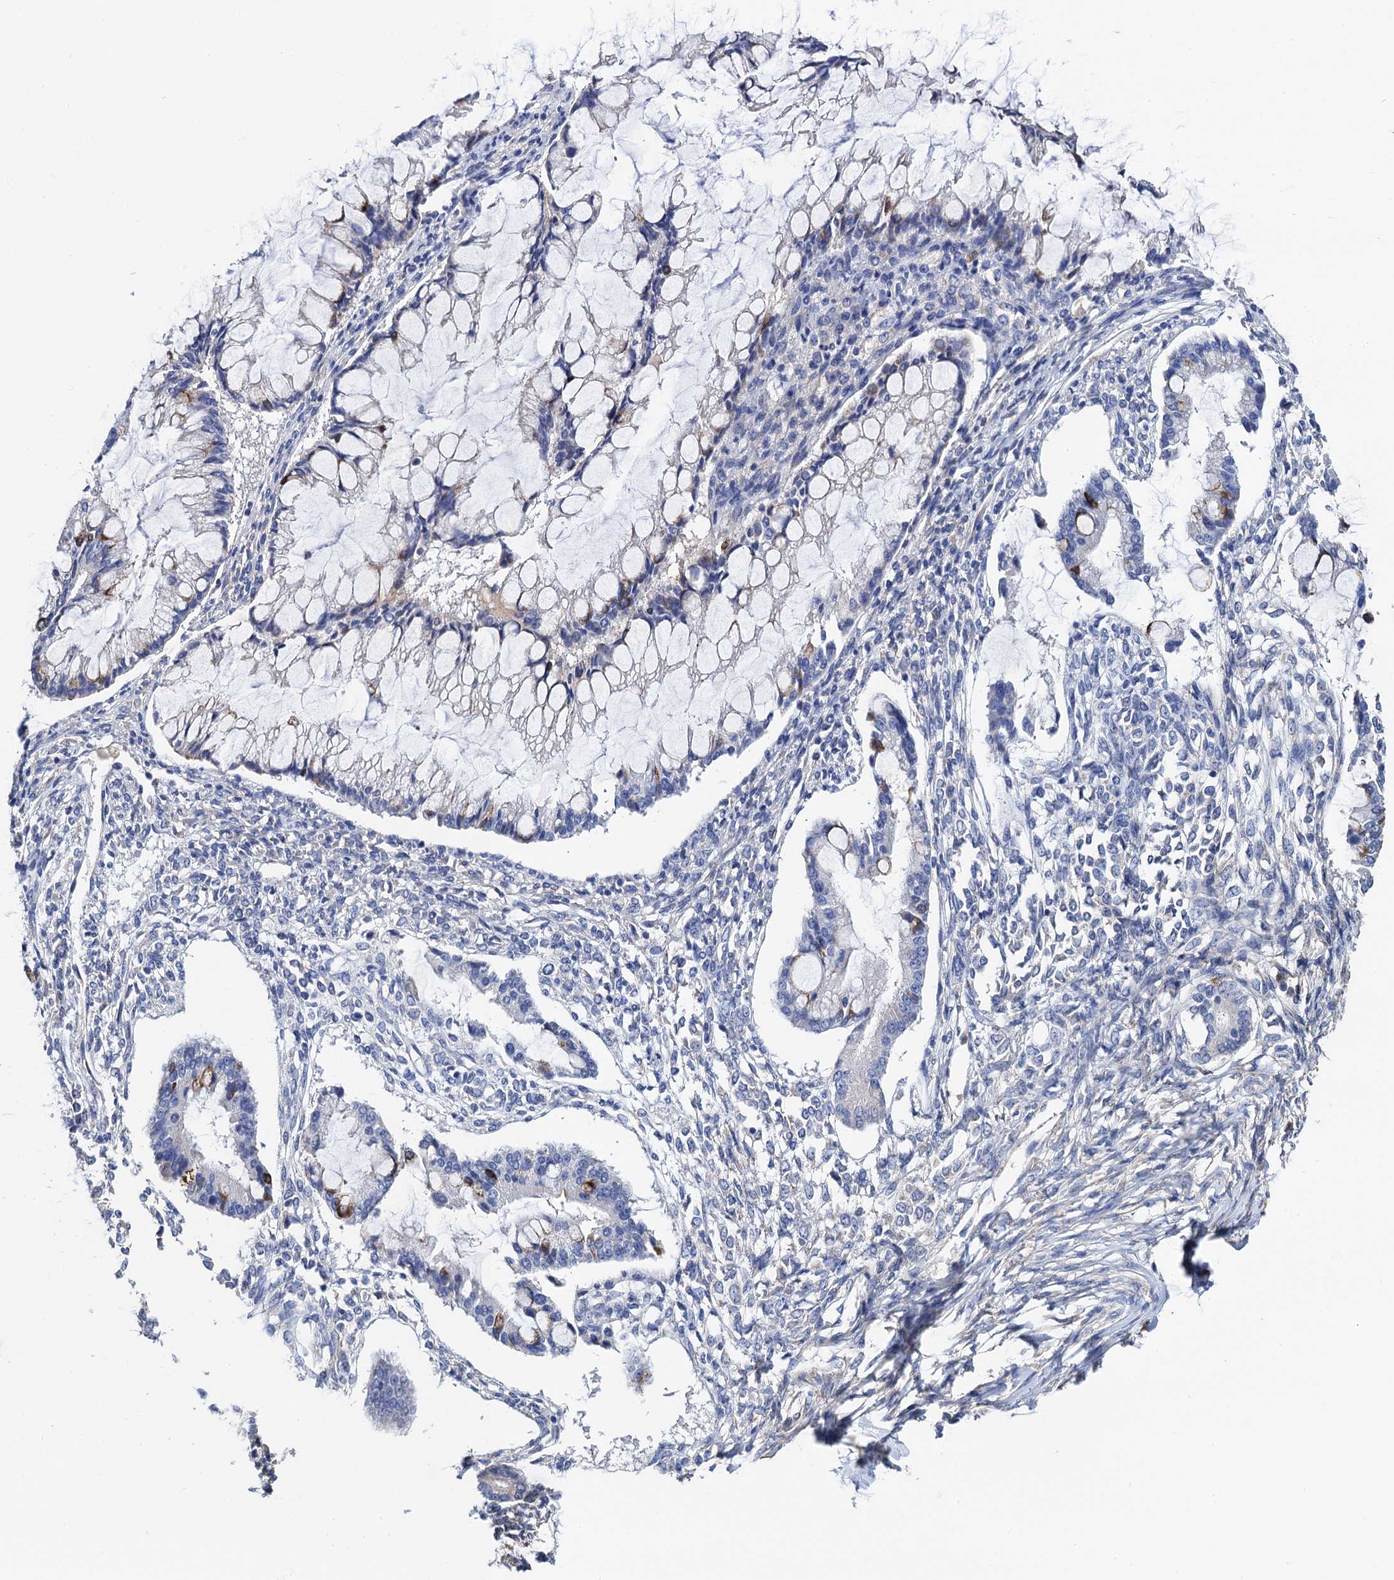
{"staining": {"intensity": "negative", "quantity": "none", "location": "none"}, "tissue": "ovarian cancer", "cell_type": "Tumor cells", "image_type": "cancer", "snomed": [{"axis": "morphology", "description": "Cystadenocarcinoma, mucinous, NOS"}, {"axis": "topography", "description": "Ovary"}], "caption": "Tumor cells are negative for protein expression in human ovarian mucinous cystadenocarcinoma. (Immunohistochemistry, brightfield microscopy, high magnification).", "gene": "FREM3", "patient": {"sex": "female", "age": 73}}